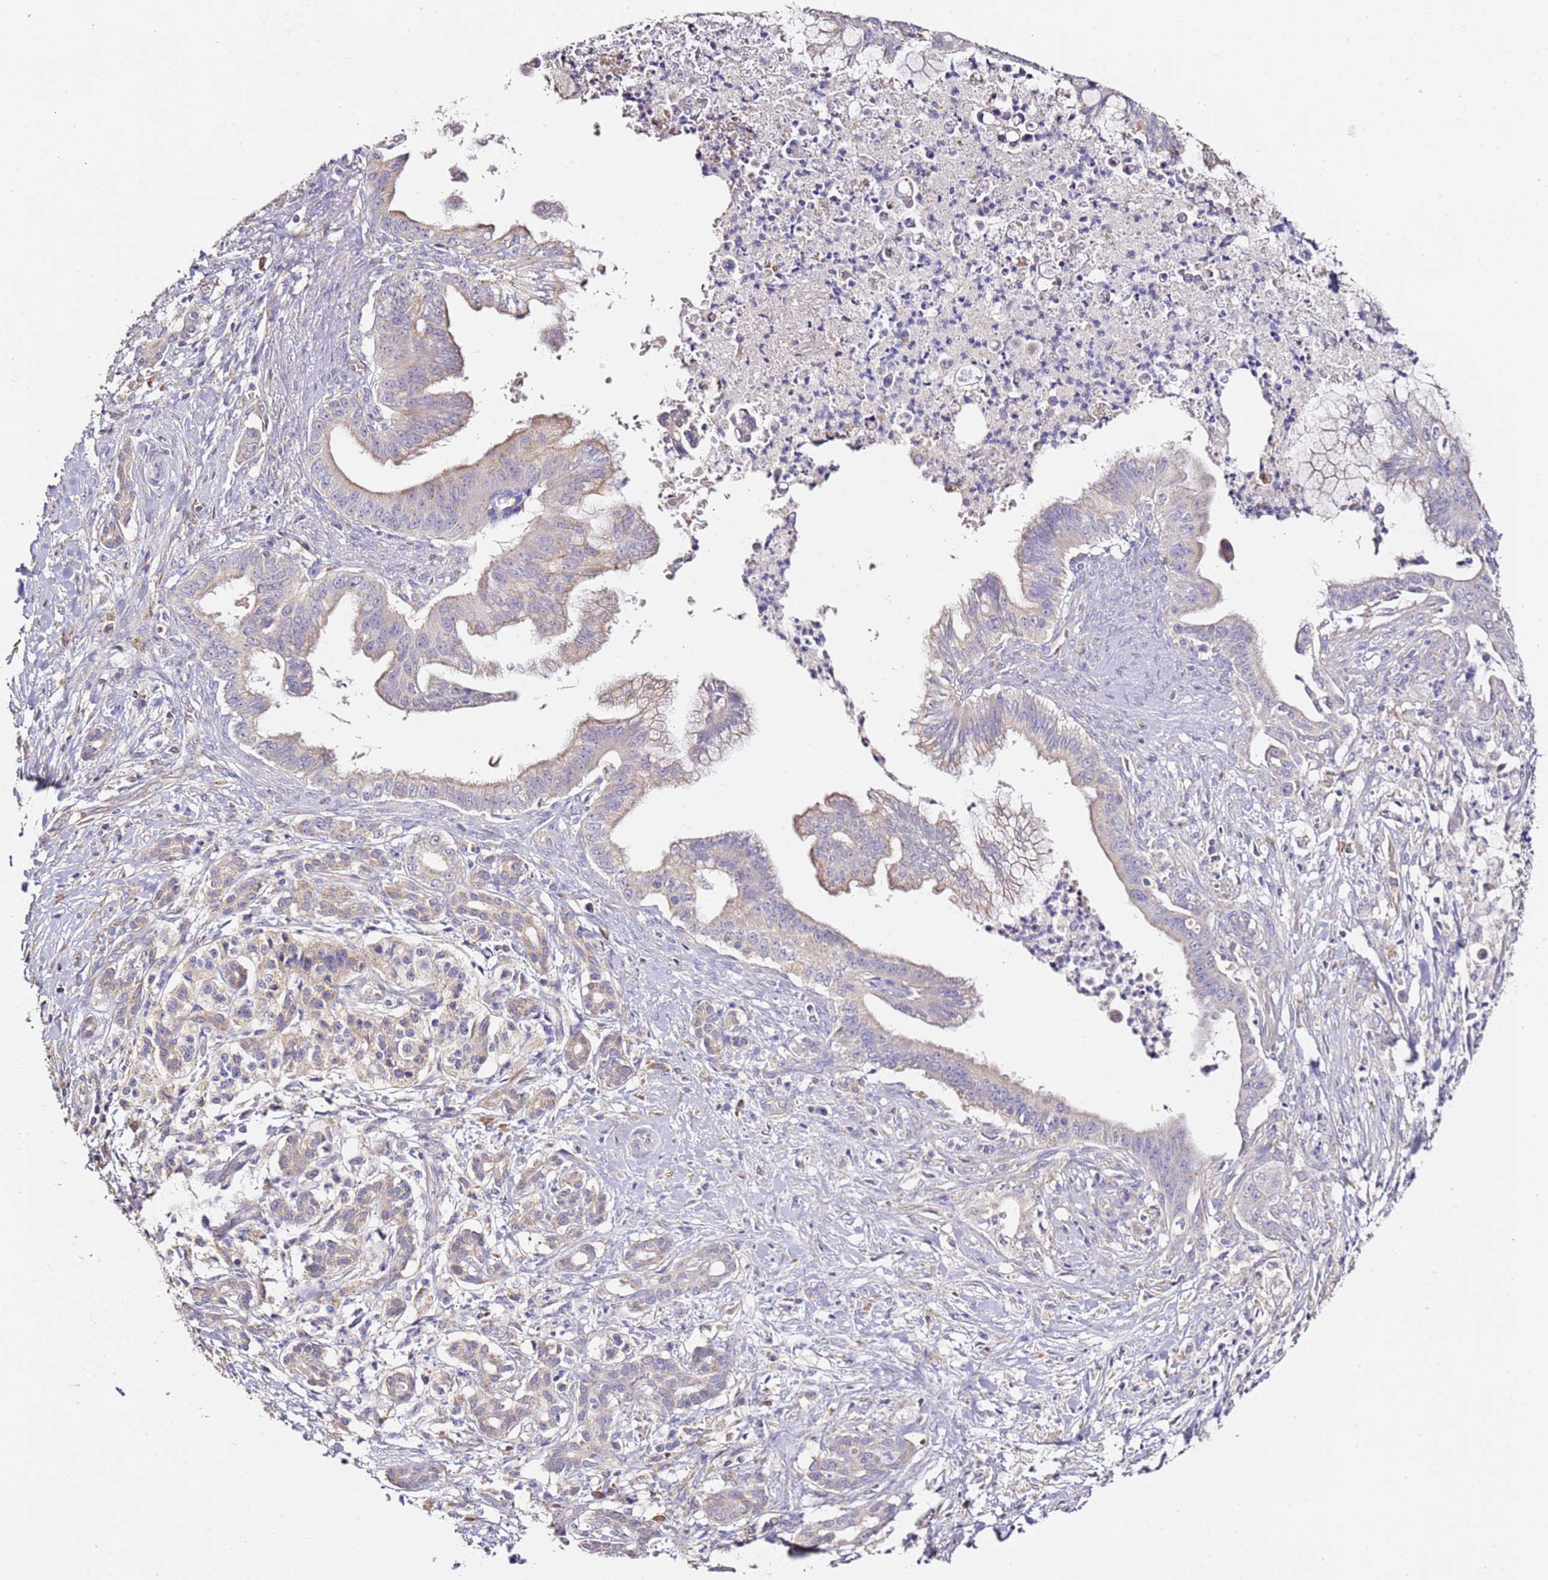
{"staining": {"intensity": "weak", "quantity": "<25%", "location": "cytoplasmic/membranous"}, "tissue": "pancreatic cancer", "cell_type": "Tumor cells", "image_type": "cancer", "snomed": [{"axis": "morphology", "description": "Adenocarcinoma, NOS"}, {"axis": "topography", "description": "Pancreas"}], "caption": "This is an immunohistochemistry photomicrograph of pancreatic adenocarcinoma. There is no expression in tumor cells.", "gene": "OR2B11", "patient": {"sex": "male", "age": 58}}